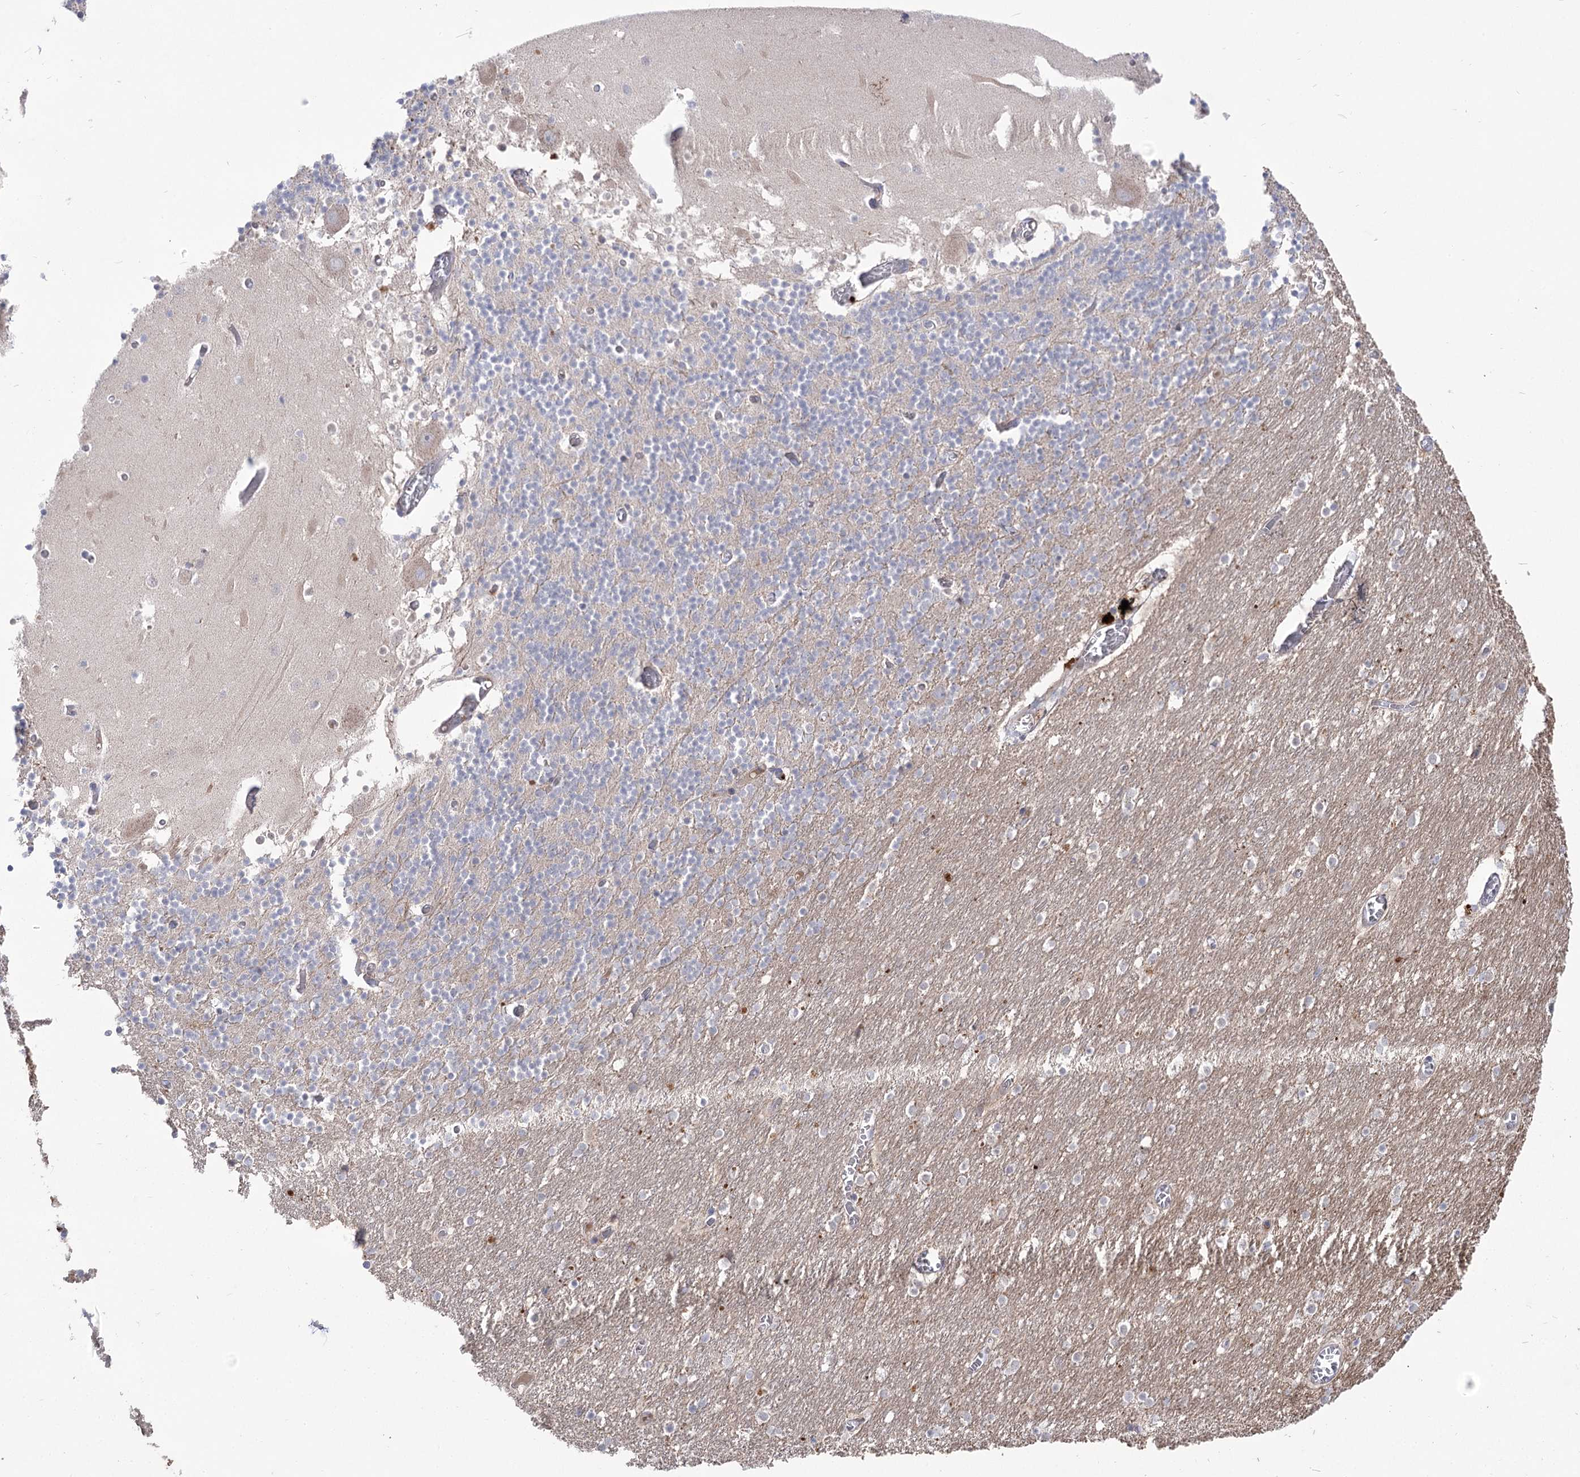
{"staining": {"intensity": "negative", "quantity": "none", "location": "none"}, "tissue": "cerebellum", "cell_type": "Cells in granular layer", "image_type": "normal", "snomed": [{"axis": "morphology", "description": "Normal tissue, NOS"}, {"axis": "topography", "description": "Cerebellum"}], "caption": "Immunohistochemistry photomicrograph of normal cerebellum: cerebellum stained with DAB displays no significant protein staining in cells in granular layer. (DAB (3,3'-diaminobenzidine) IHC visualized using brightfield microscopy, high magnification).", "gene": "GBF1", "patient": {"sex": "female", "age": 28}}